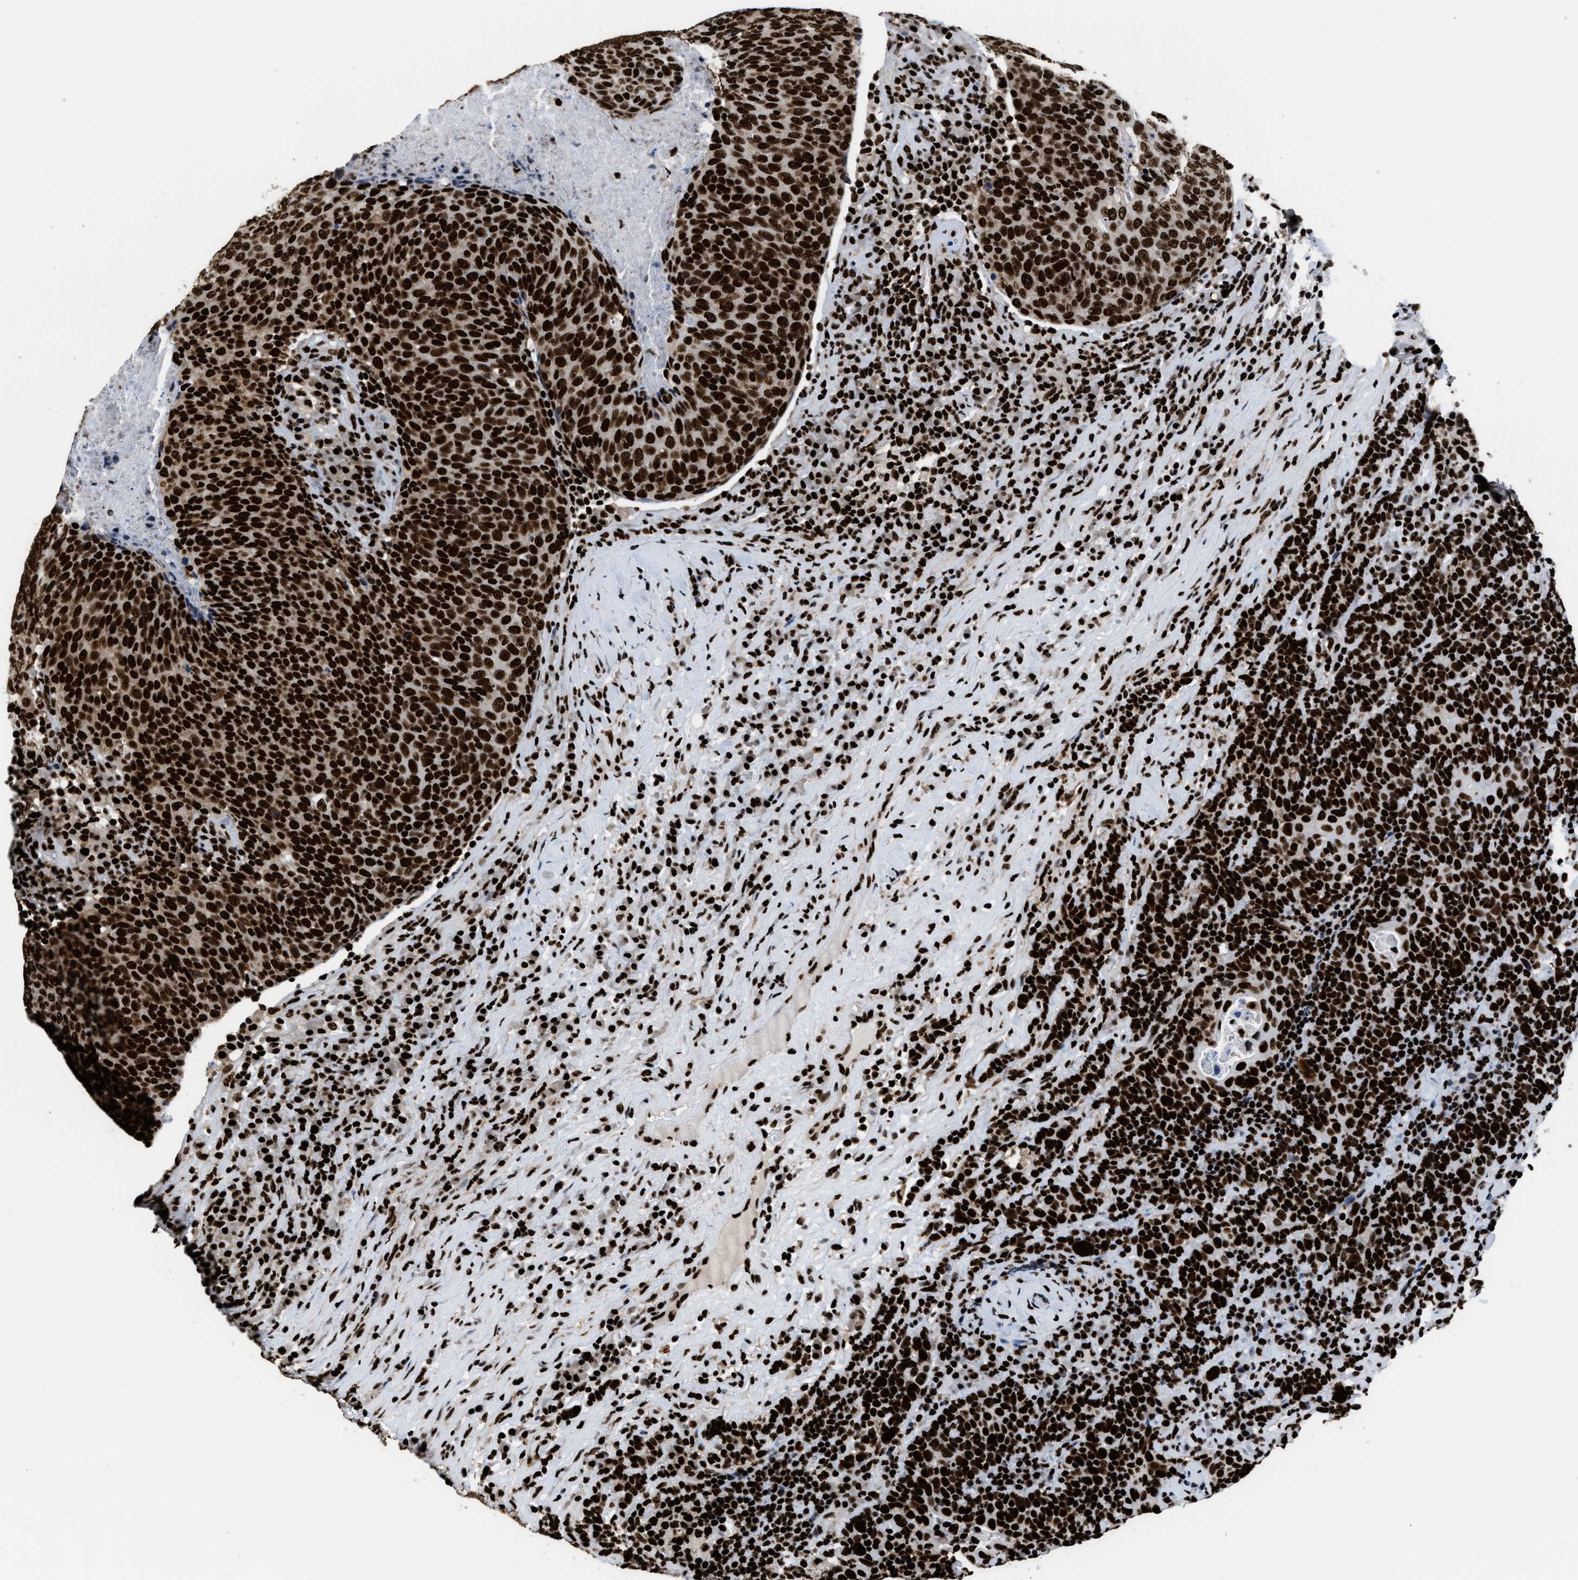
{"staining": {"intensity": "strong", "quantity": ">75%", "location": "nuclear"}, "tissue": "head and neck cancer", "cell_type": "Tumor cells", "image_type": "cancer", "snomed": [{"axis": "morphology", "description": "Squamous cell carcinoma, NOS"}, {"axis": "morphology", "description": "Squamous cell carcinoma, metastatic, NOS"}, {"axis": "topography", "description": "Lymph node"}, {"axis": "topography", "description": "Head-Neck"}], "caption": "Human head and neck squamous cell carcinoma stained for a protein (brown) displays strong nuclear positive staining in about >75% of tumor cells.", "gene": "HNRNPM", "patient": {"sex": "male", "age": 62}}